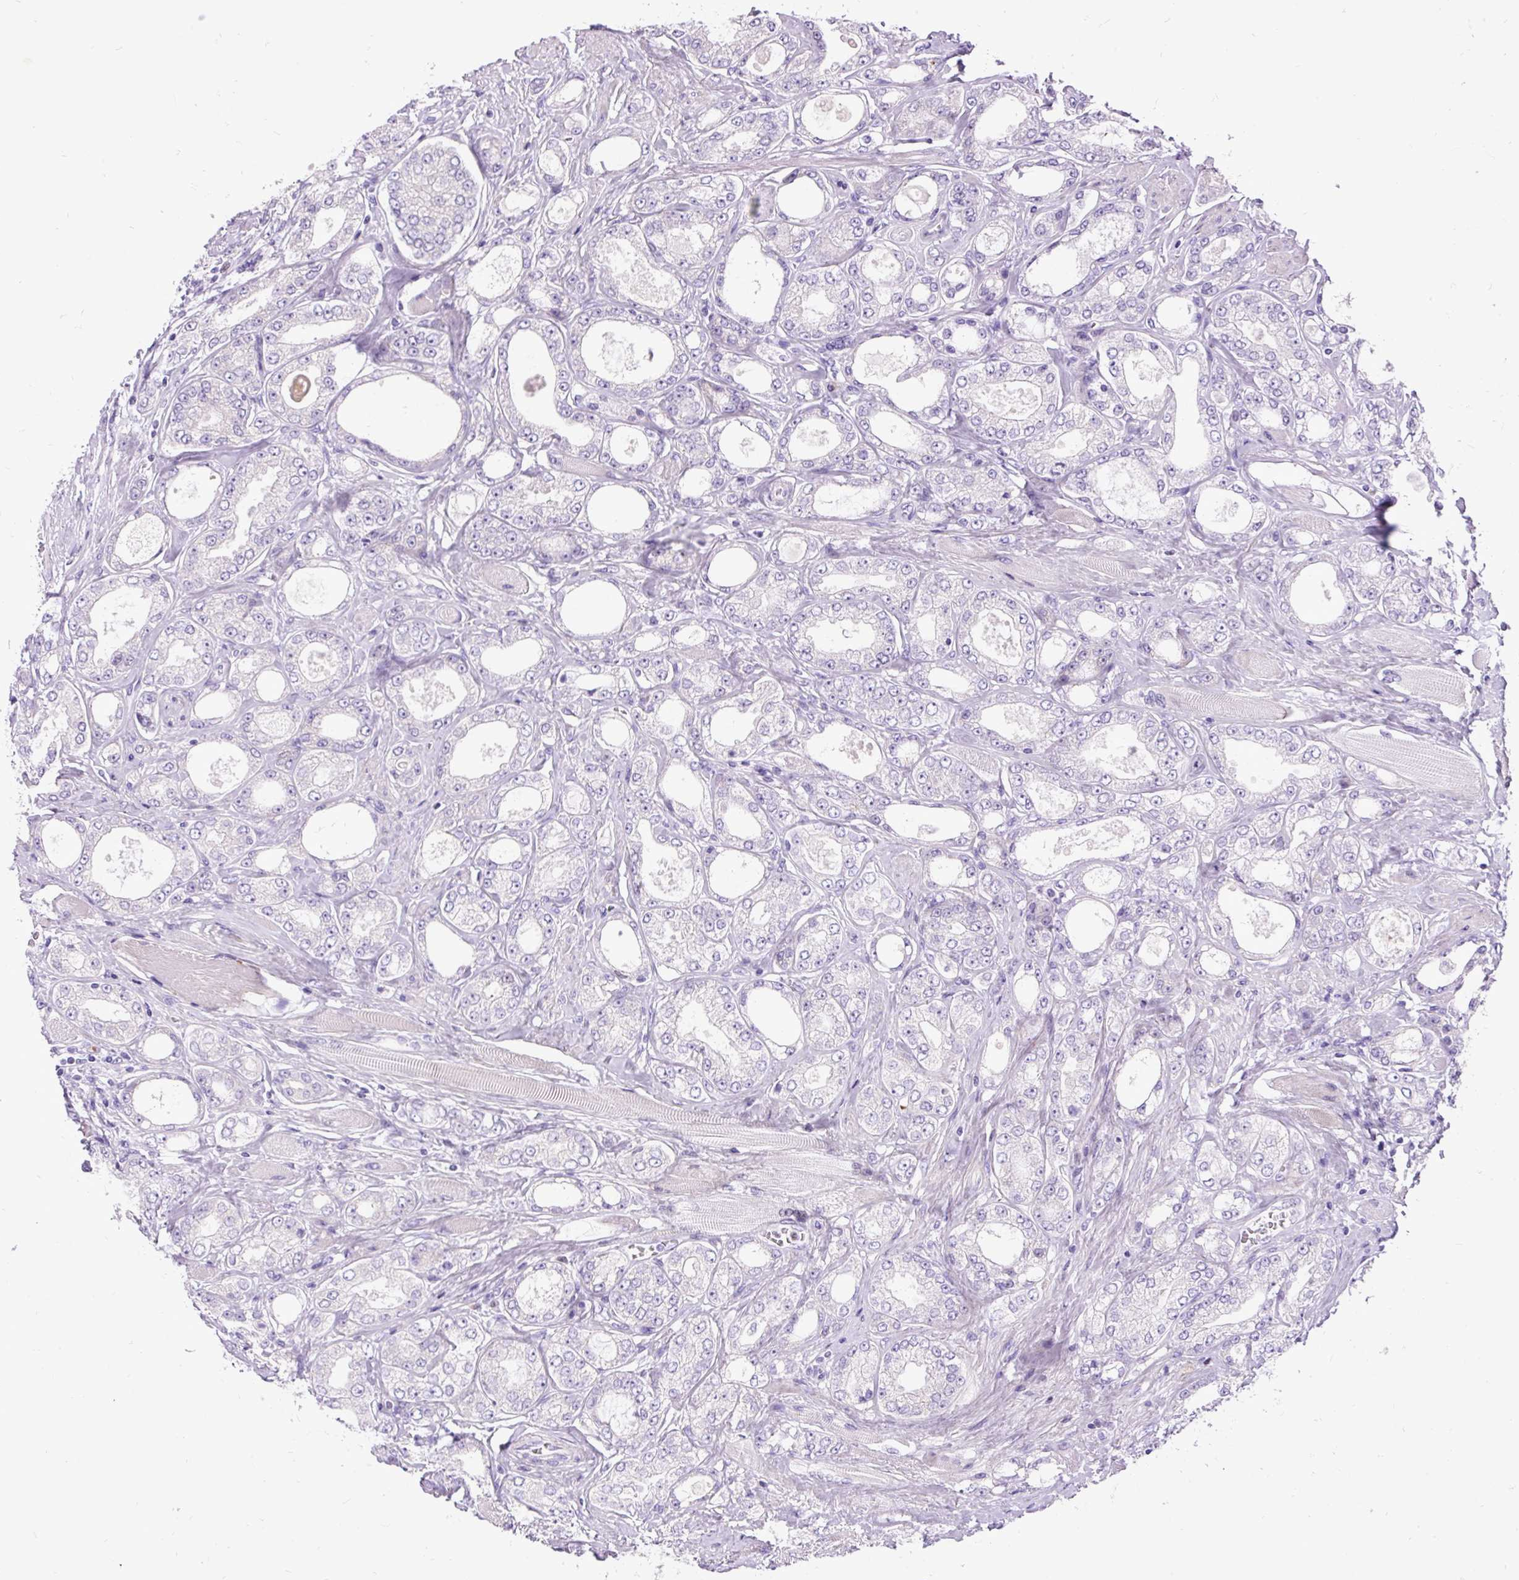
{"staining": {"intensity": "negative", "quantity": "none", "location": "none"}, "tissue": "prostate cancer", "cell_type": "Tumor cells", "image_type": "cancer", "snomed": [{"axis": "morphology", "description": "Adenocarcinoma, High grade"}, {"axis": "topography", "description": "Prostate"}], "caption": "Immunohistochemistry of adenocarcinoma (high-grade) (prostate) displays no positivity in tumor cells.", "gene": "SPC24", "patient": {"sex": "male", "age": 68}}